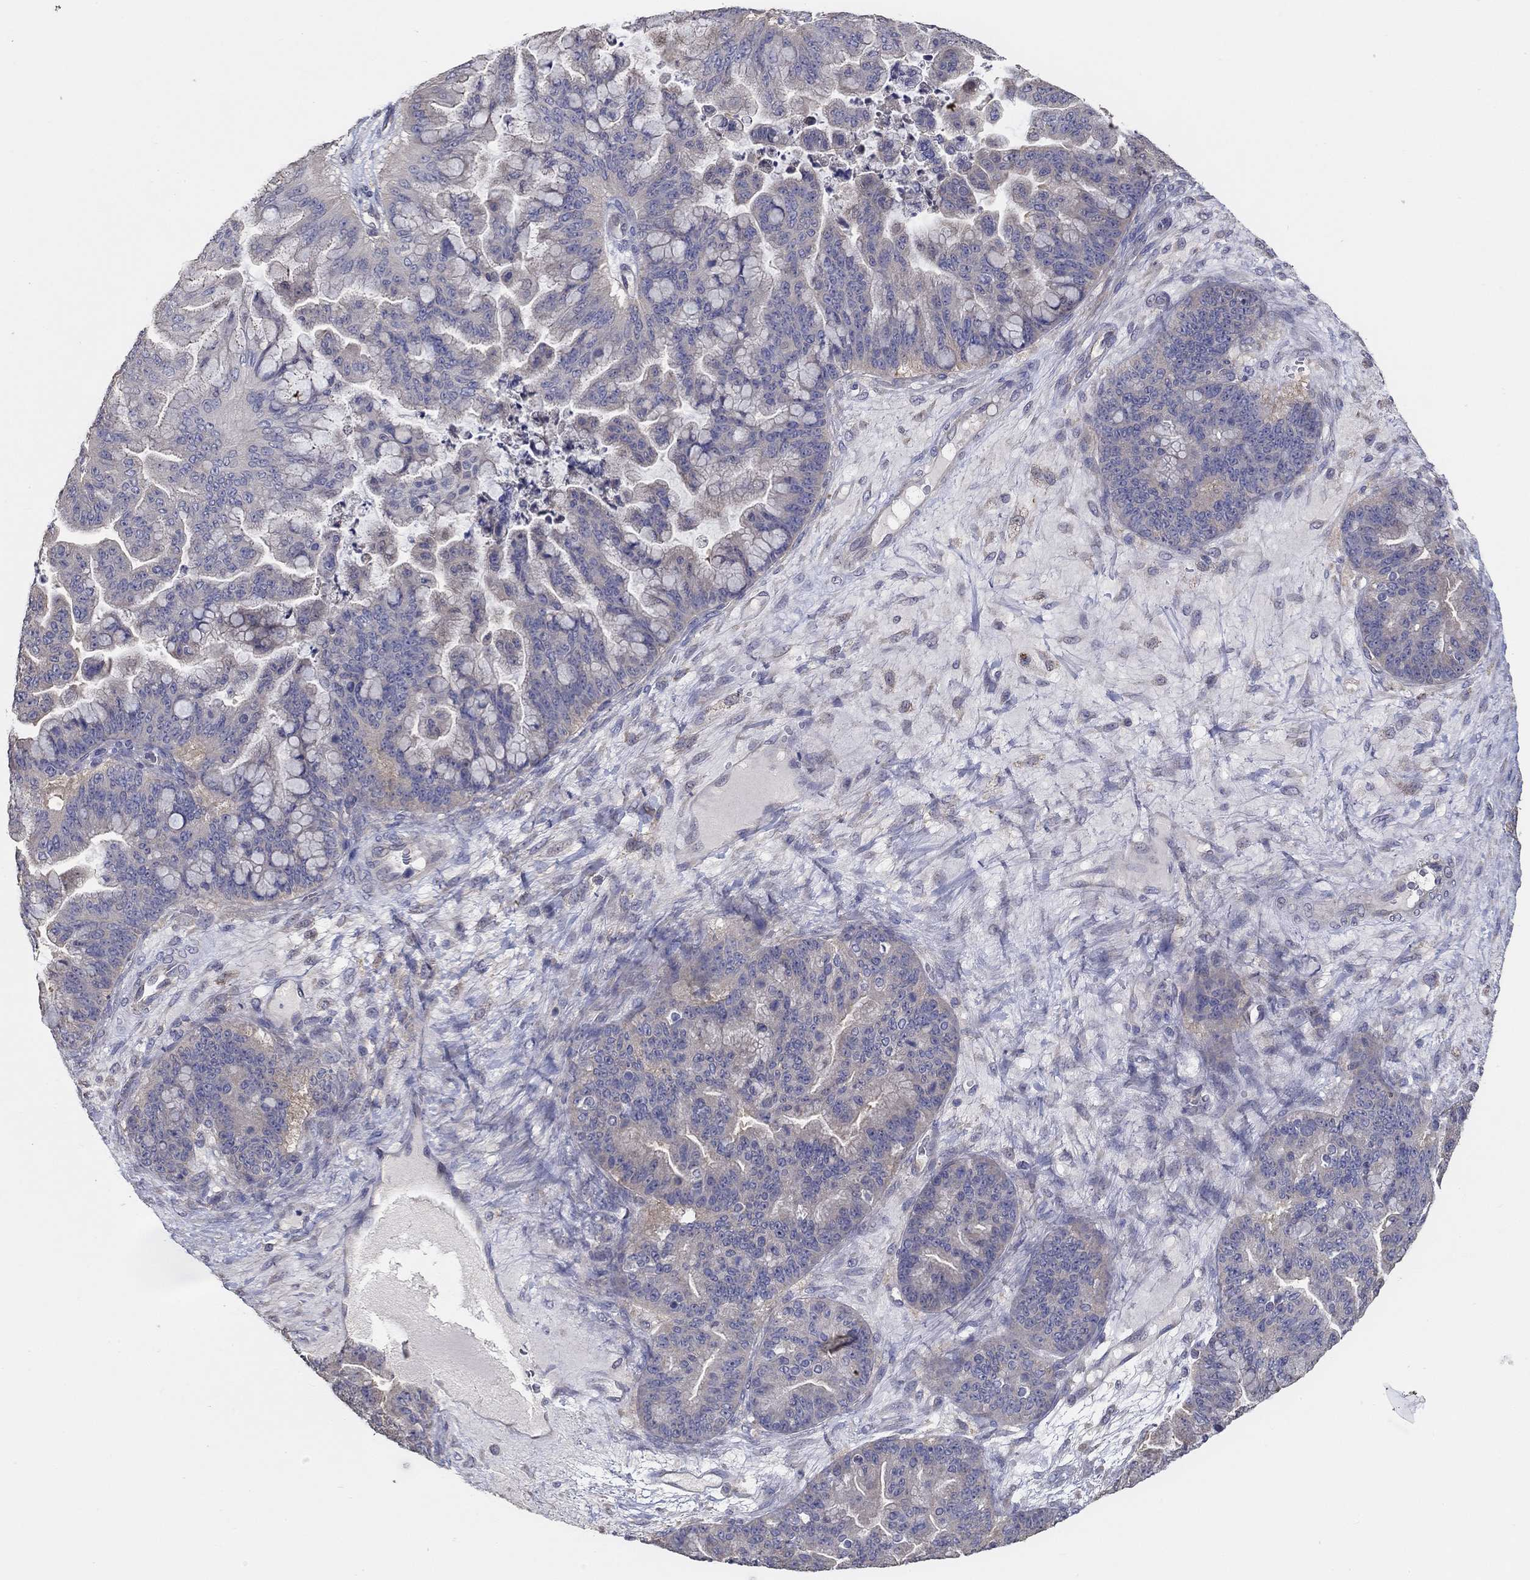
{"staining": {"intensity": "negative", "quantity": "none", "location": "none"}, "tissue": "ovarian cancer", "cell_type": "Tumor cells", "image_type": "cancer", "snomed": [{"axis": "morphology", "description": "Cystadenocarcinoma, mucinous, NOS"}, {"axis": "topography", "description": "Ovary"}], "caption": "Micrograph shows no protein staining in tumor cells of ovarian cancer tissue. (Brightfield microscopy of DAB IHC at high magnification).", "gene": "DOCK3", "patient": {"sex": "female", "age": 67}}